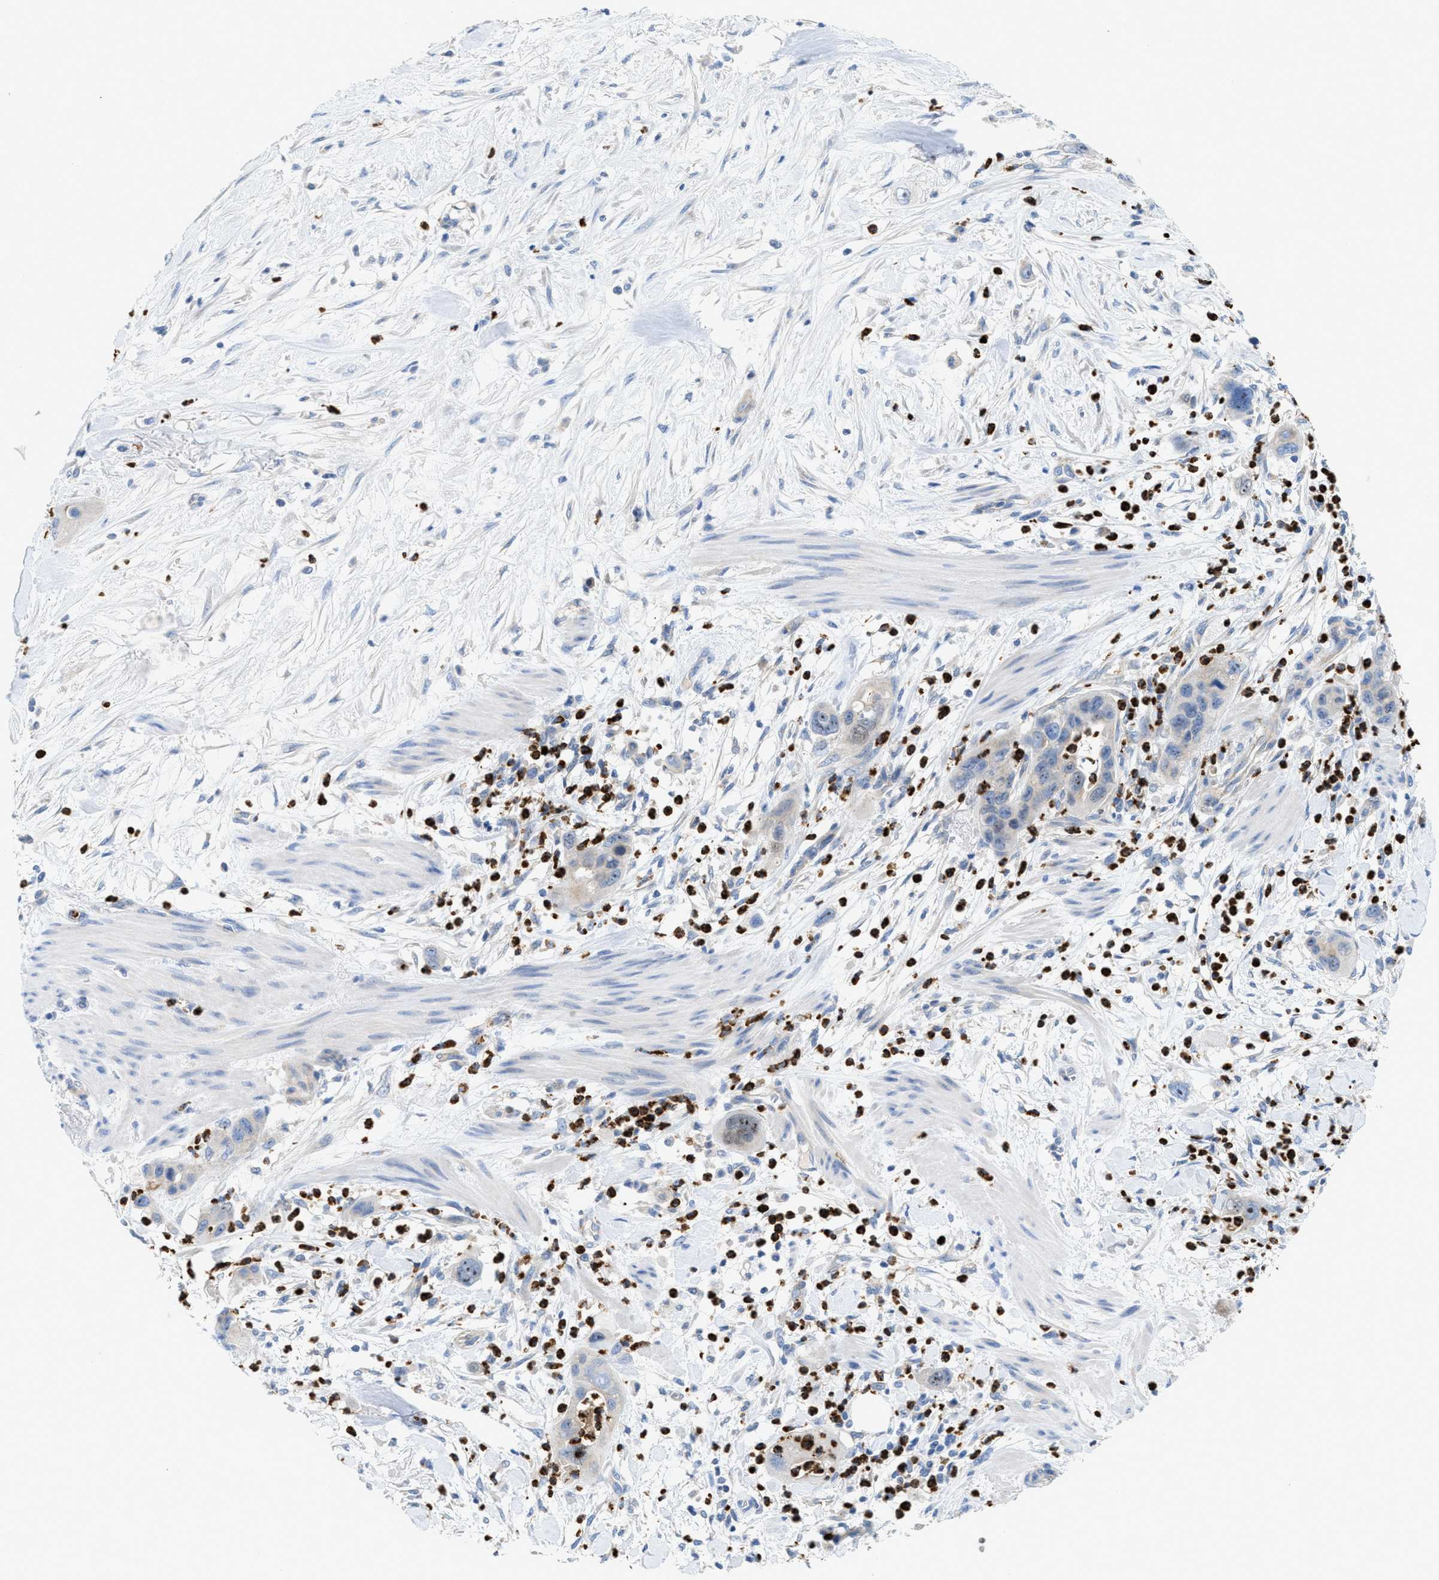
{"staining": {"intensity": "weak", "quantity": "<25%", "location": "nuclear"}, "tissue": "pancreatic cancer", "cell_type": "Tumor cells", "image_type": "cancer", "snomed": [{"axis": "morphology", "description": "Adenocarcinoma, NOS"}, {"axis": "topography", "description": "Pancreas"}], "caption": "Immunohistochemical staining of human pancreatic cancer (adenocarcinoma) displays no significant staining in tumor cells. (Immunohistochemistry (ihc), brightfield microscopy, high magnification).", "gene": "CMTM1", "patient": {"sex": "female", "age": 71}}